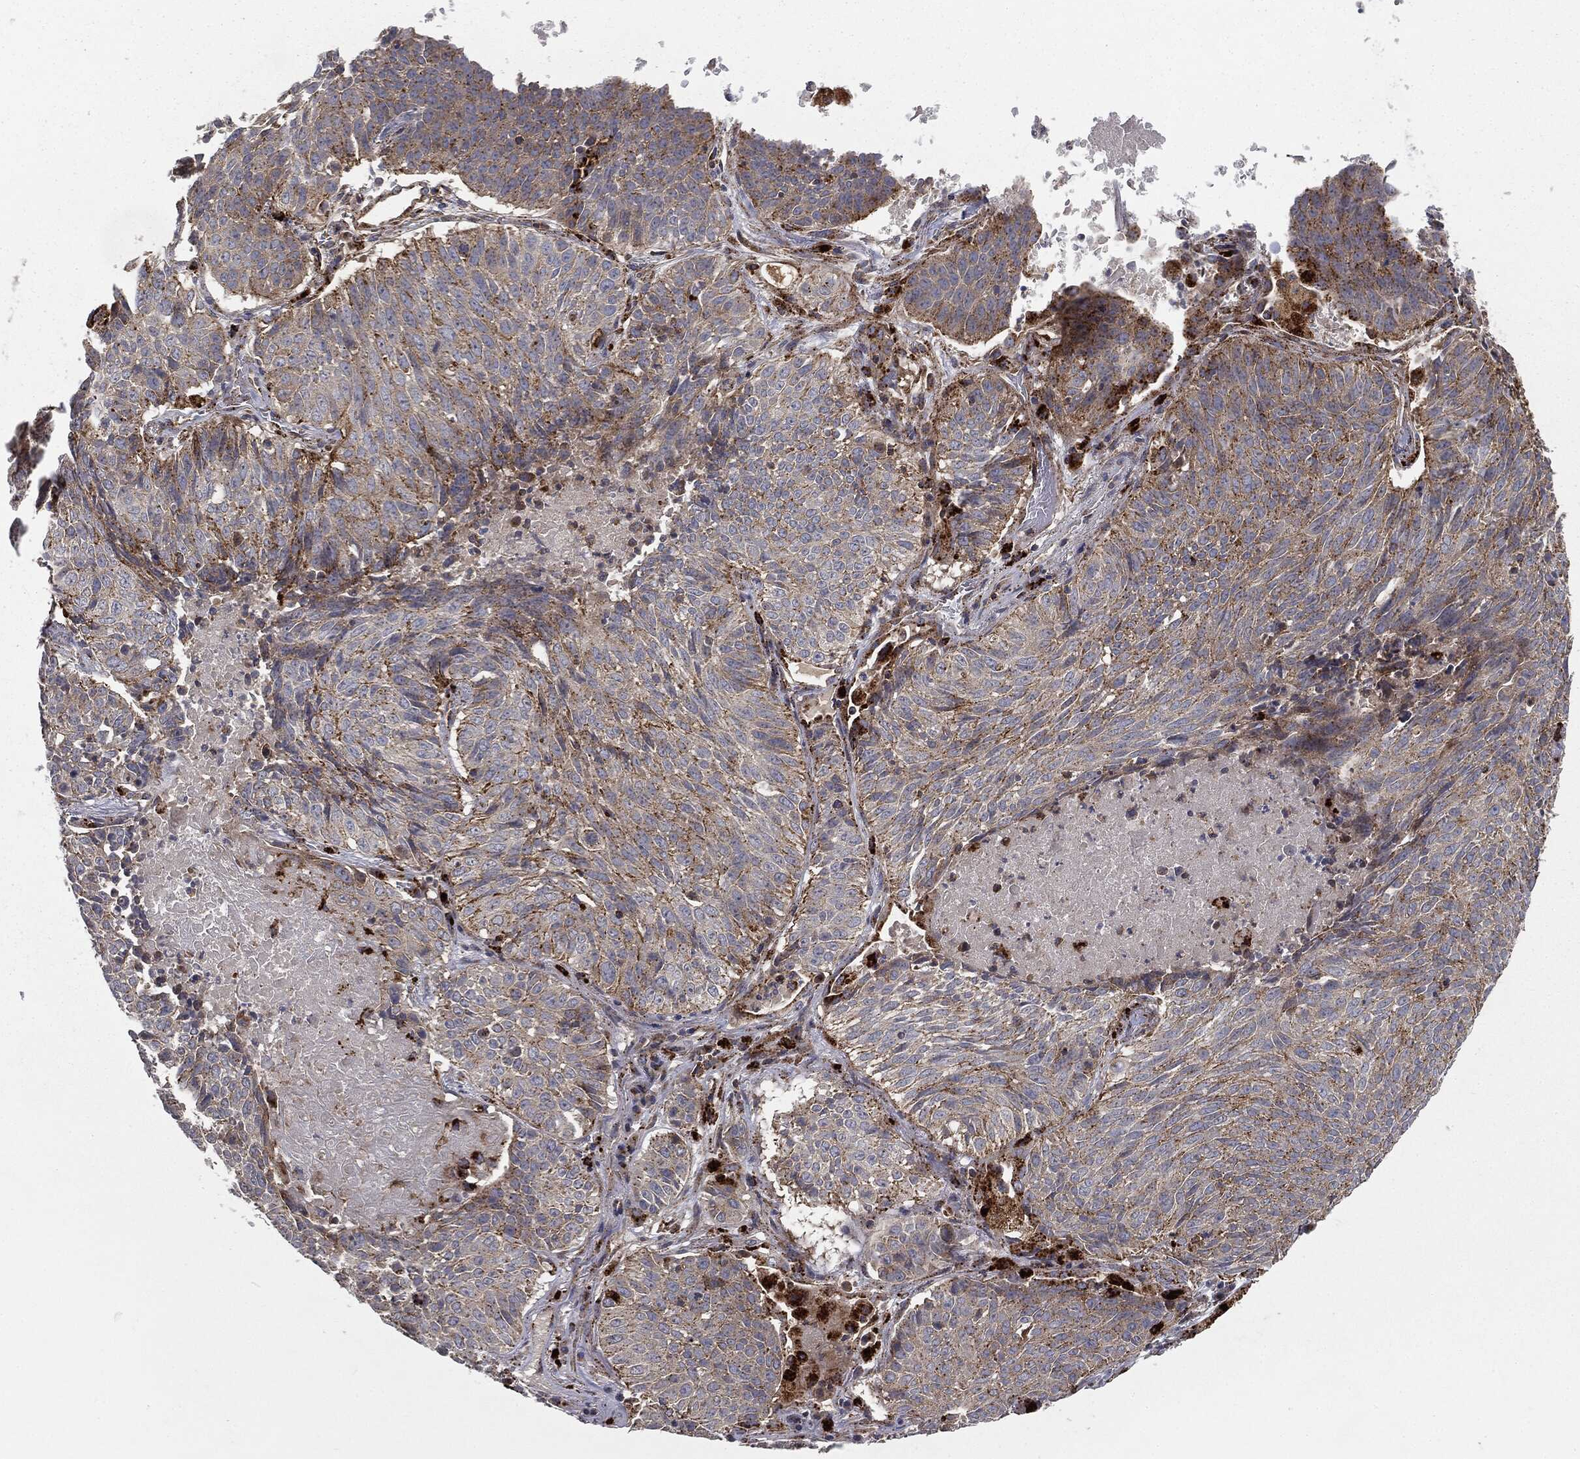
{"staining": {"intensity": "moderate", "quantity": "<25%", "location": "cytoplasmic/membranous"}, "tissue": "lung cancer", "cell_type": "Tumor cells", "image_type": "cancer", "snomed": [{"axis": "morphology", "description": "Squamous cell carcinoma, NOS"}, {"axis": "topography", "description": "Lung"}], "caption": "Lung cancer (squamous cell carcinoma) stained with a brown dye reveals moderate cytoplasmic/membranous positive expression in approximately <25% of tumor cells.", "gene": "CTSA", "patient": {"sex": "male", "age": 64}}